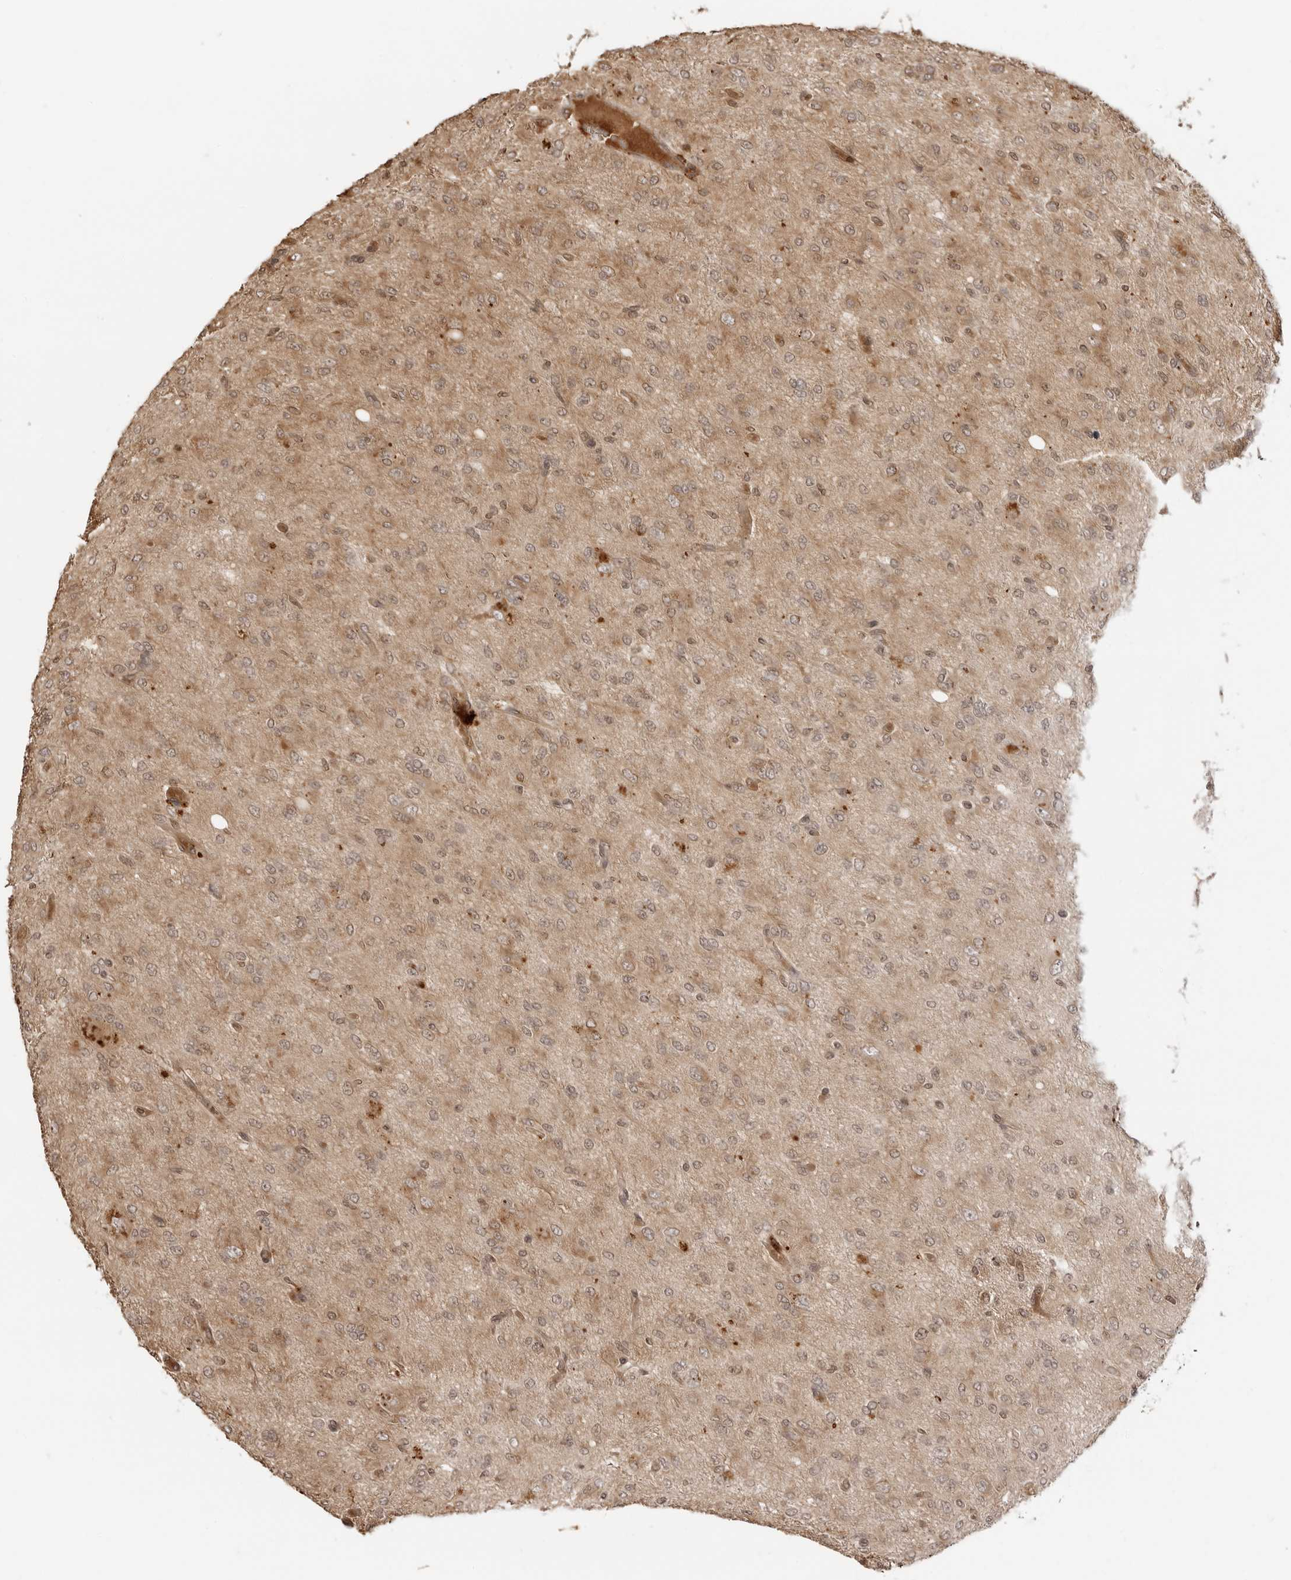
{"staining": {"intensity": "weak", "quantity": ">75%", "location": "cytoplasmic/membranous,nuclear"}, "tissue": "glioma", "cell_type": "Tumor cells", "image_type": "cancer", "snomed": [{"axis": "morphology", "description": "Glioma, malignant, High grade"}, {"axis": "topography", "description": "Brain"}], "caption": "Immunohistochemical staining of human glioma exhibits low levels of weak cytoplasmic/membranous and nuclear positivity in approximately >75% of tumor cells. (DAB (3,3'-diaminobenzidine) IHC with brightfield microscopy, high magnification).", "gene": "IKBKE", "patient": {"sex": "female", "age": 59}}